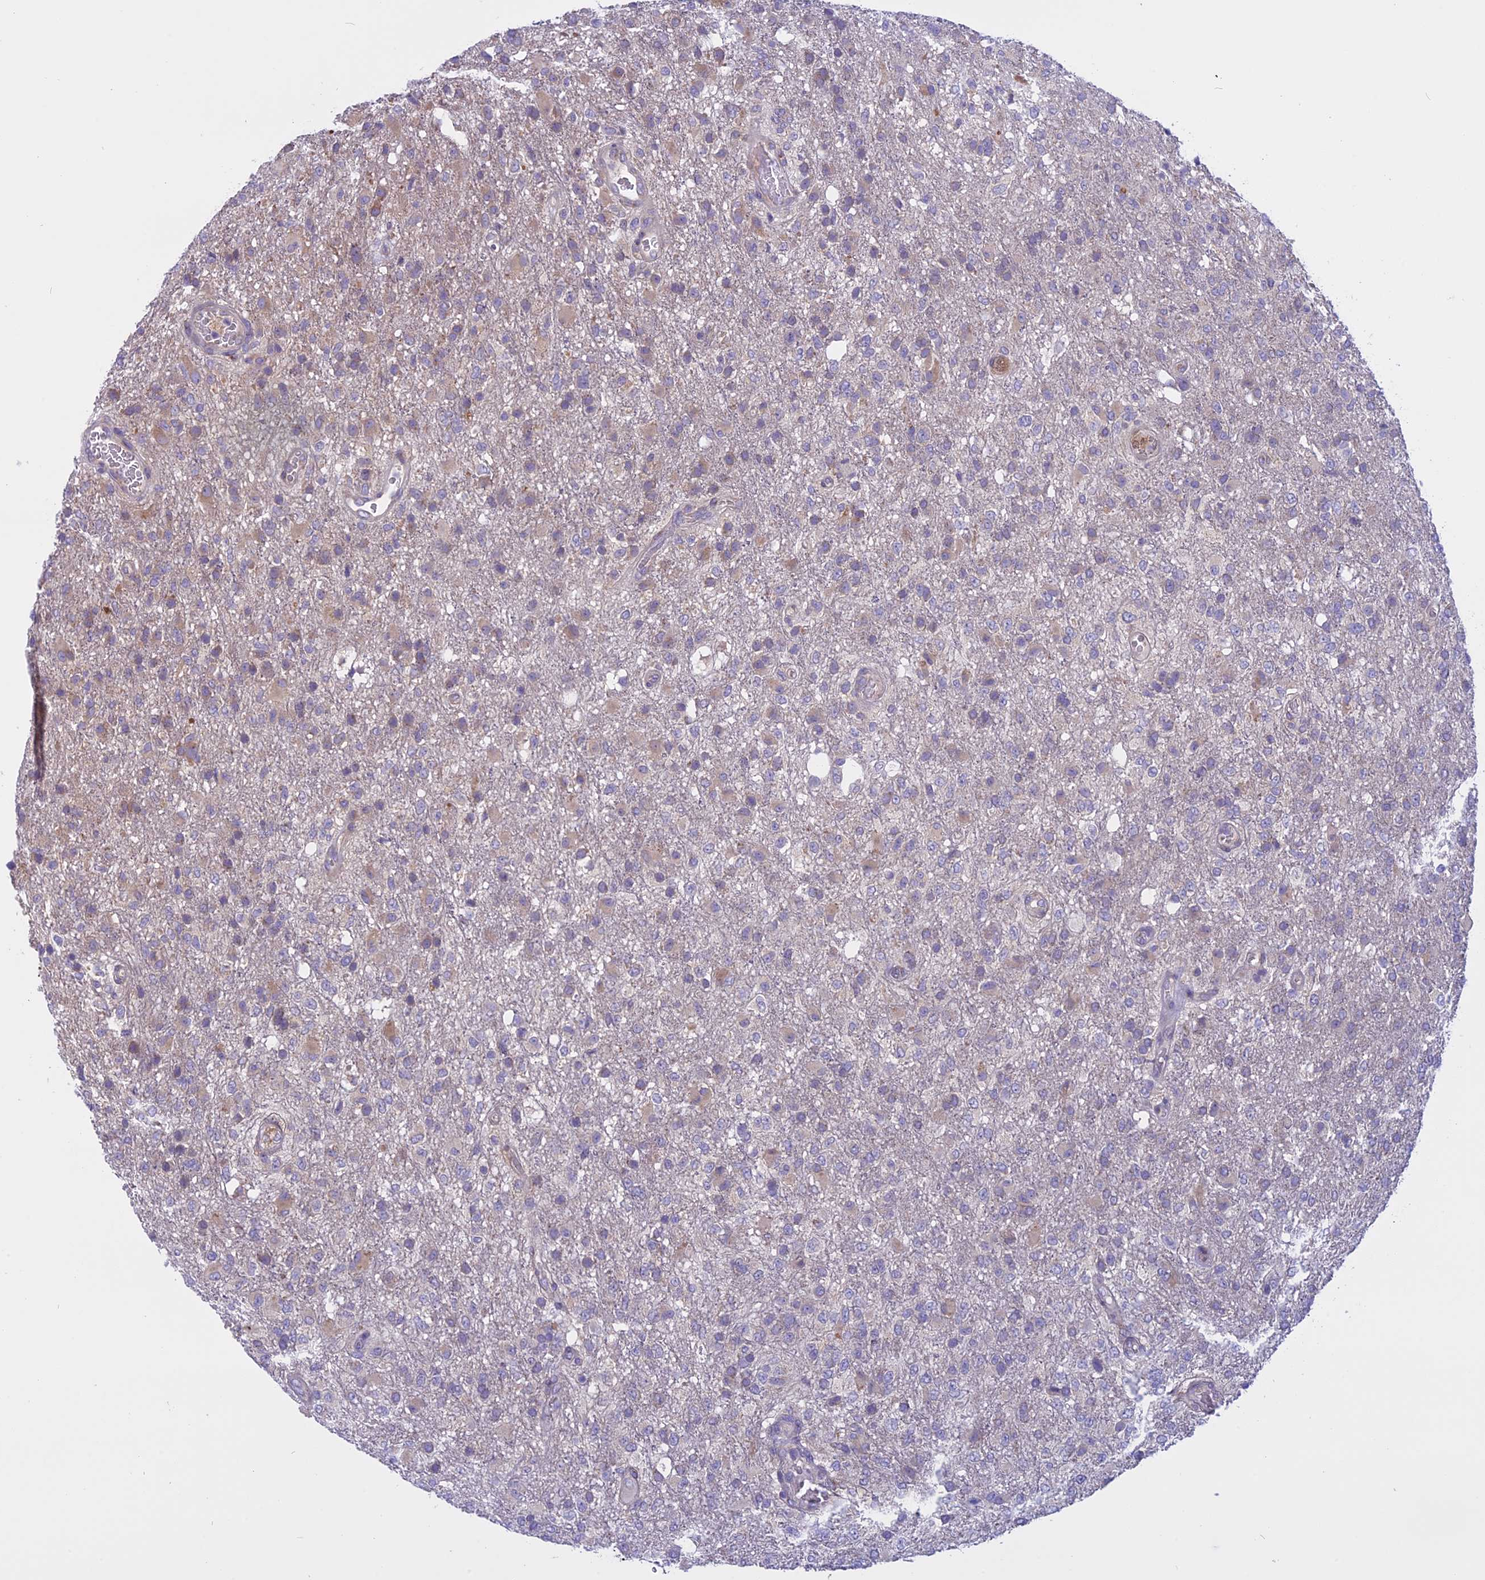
{"staining": {"intensity": "negative", "quantity": "none", "location": "none"}, "tissue": "glioma", "cell_type": "Tumor cells", "image_type": "cancer", "snomed": [{"axis": "morphology", "description": "Glioma, malignant, High grade"}, {"axis": "topography", "description": "Brain"}], "caption": "There is no significant staining in tumor cells of glioma.", "gene": "DCTN5", "patient": {"sex": "female", "age": 74}}